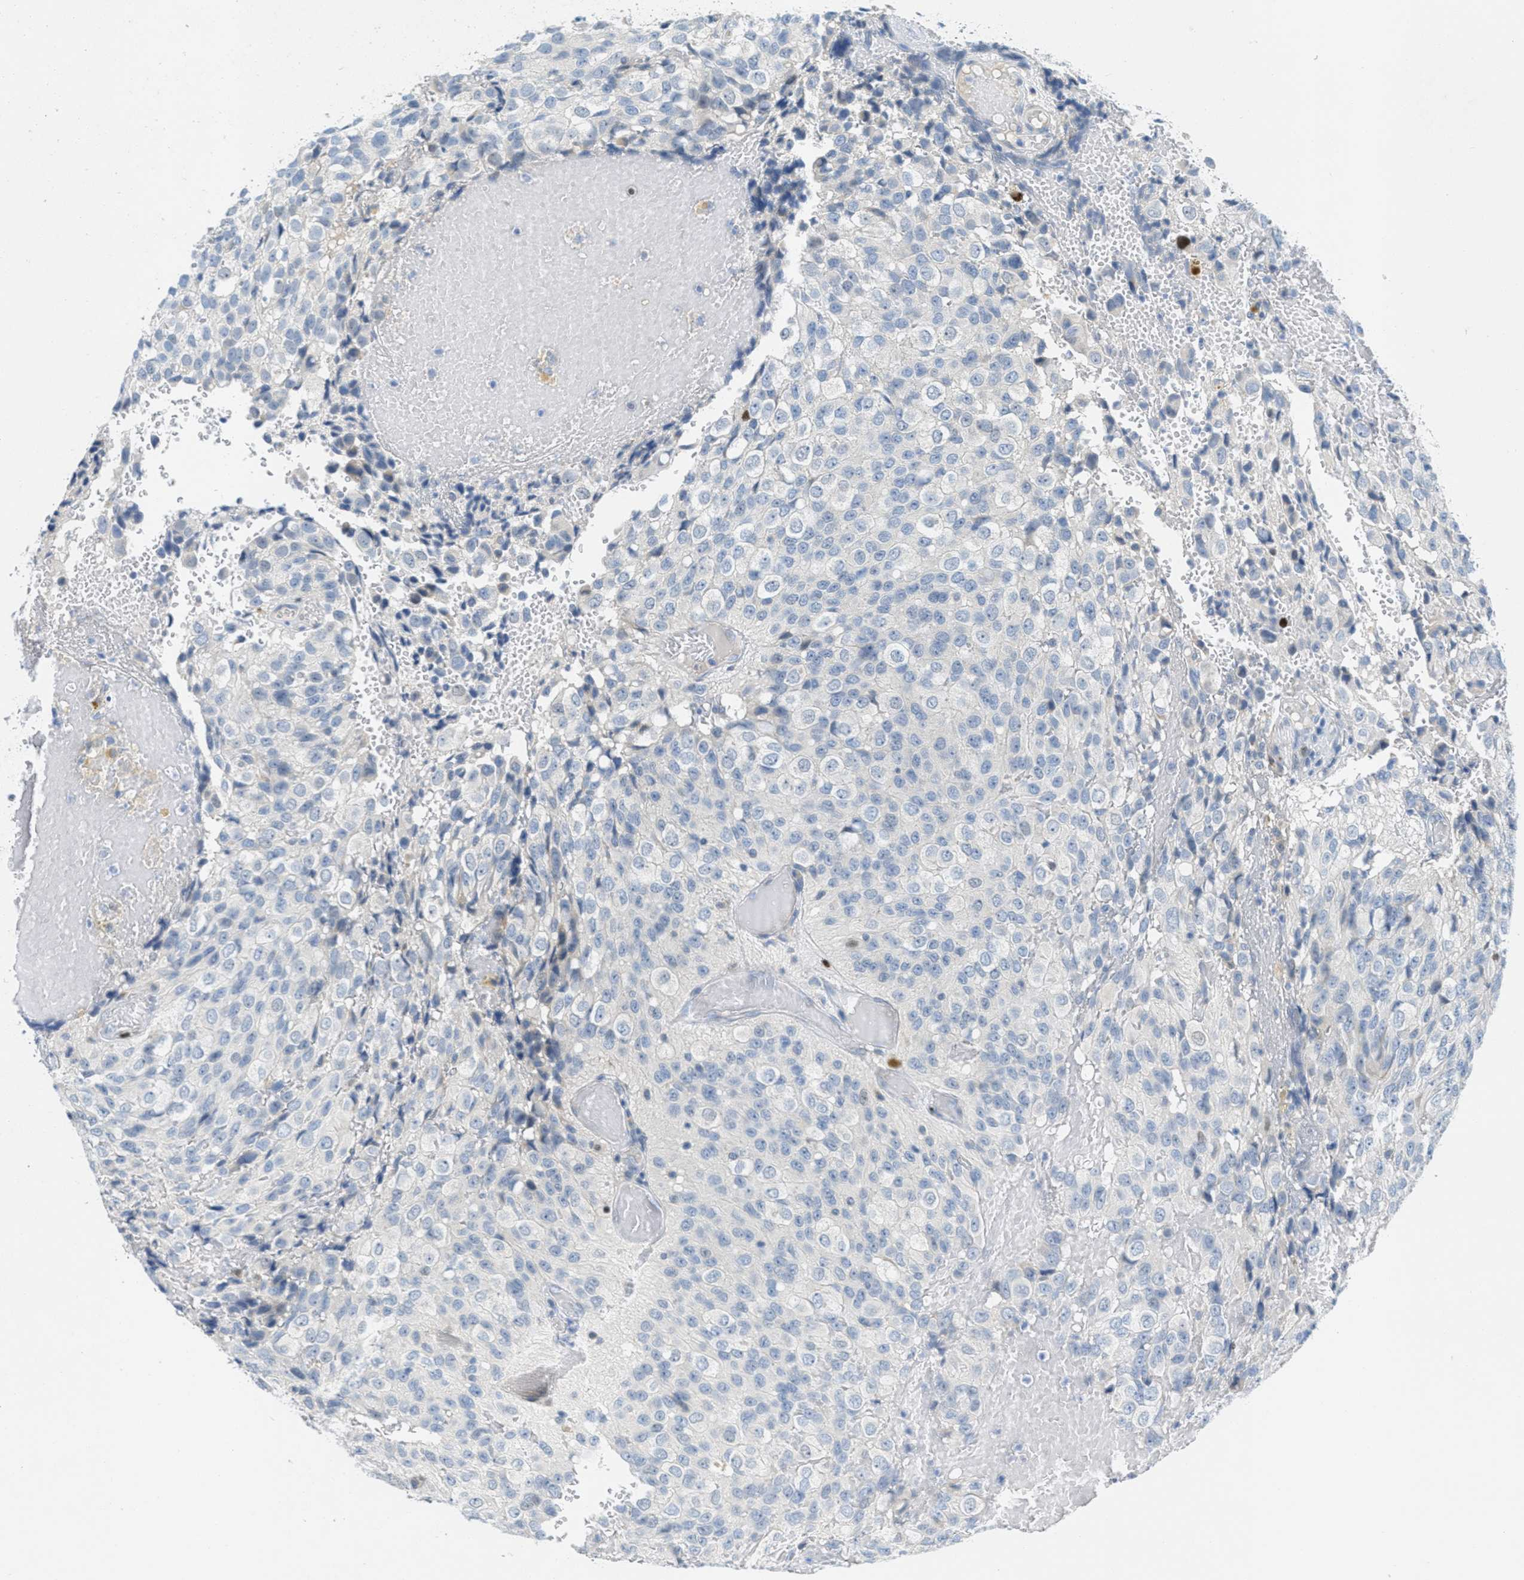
{"staining": {"intensity": "negative", "quantity": "none", "location": "none"}, "tissue": "glioma", "cell_type": "Tumor cells", "image_type": "cancer", "snomed": [{"axis": "morphology", "description": "Glioma, malignant, High grade"}, {"axis": "topography", "description": "Brain"}], "caption": "DAB immunohistochemical staining of human malignant high-grade glioma reveals no significant expression in tumor cells.", "gene": "ORC6", "patient": {"sex": "male", "age": 32}}